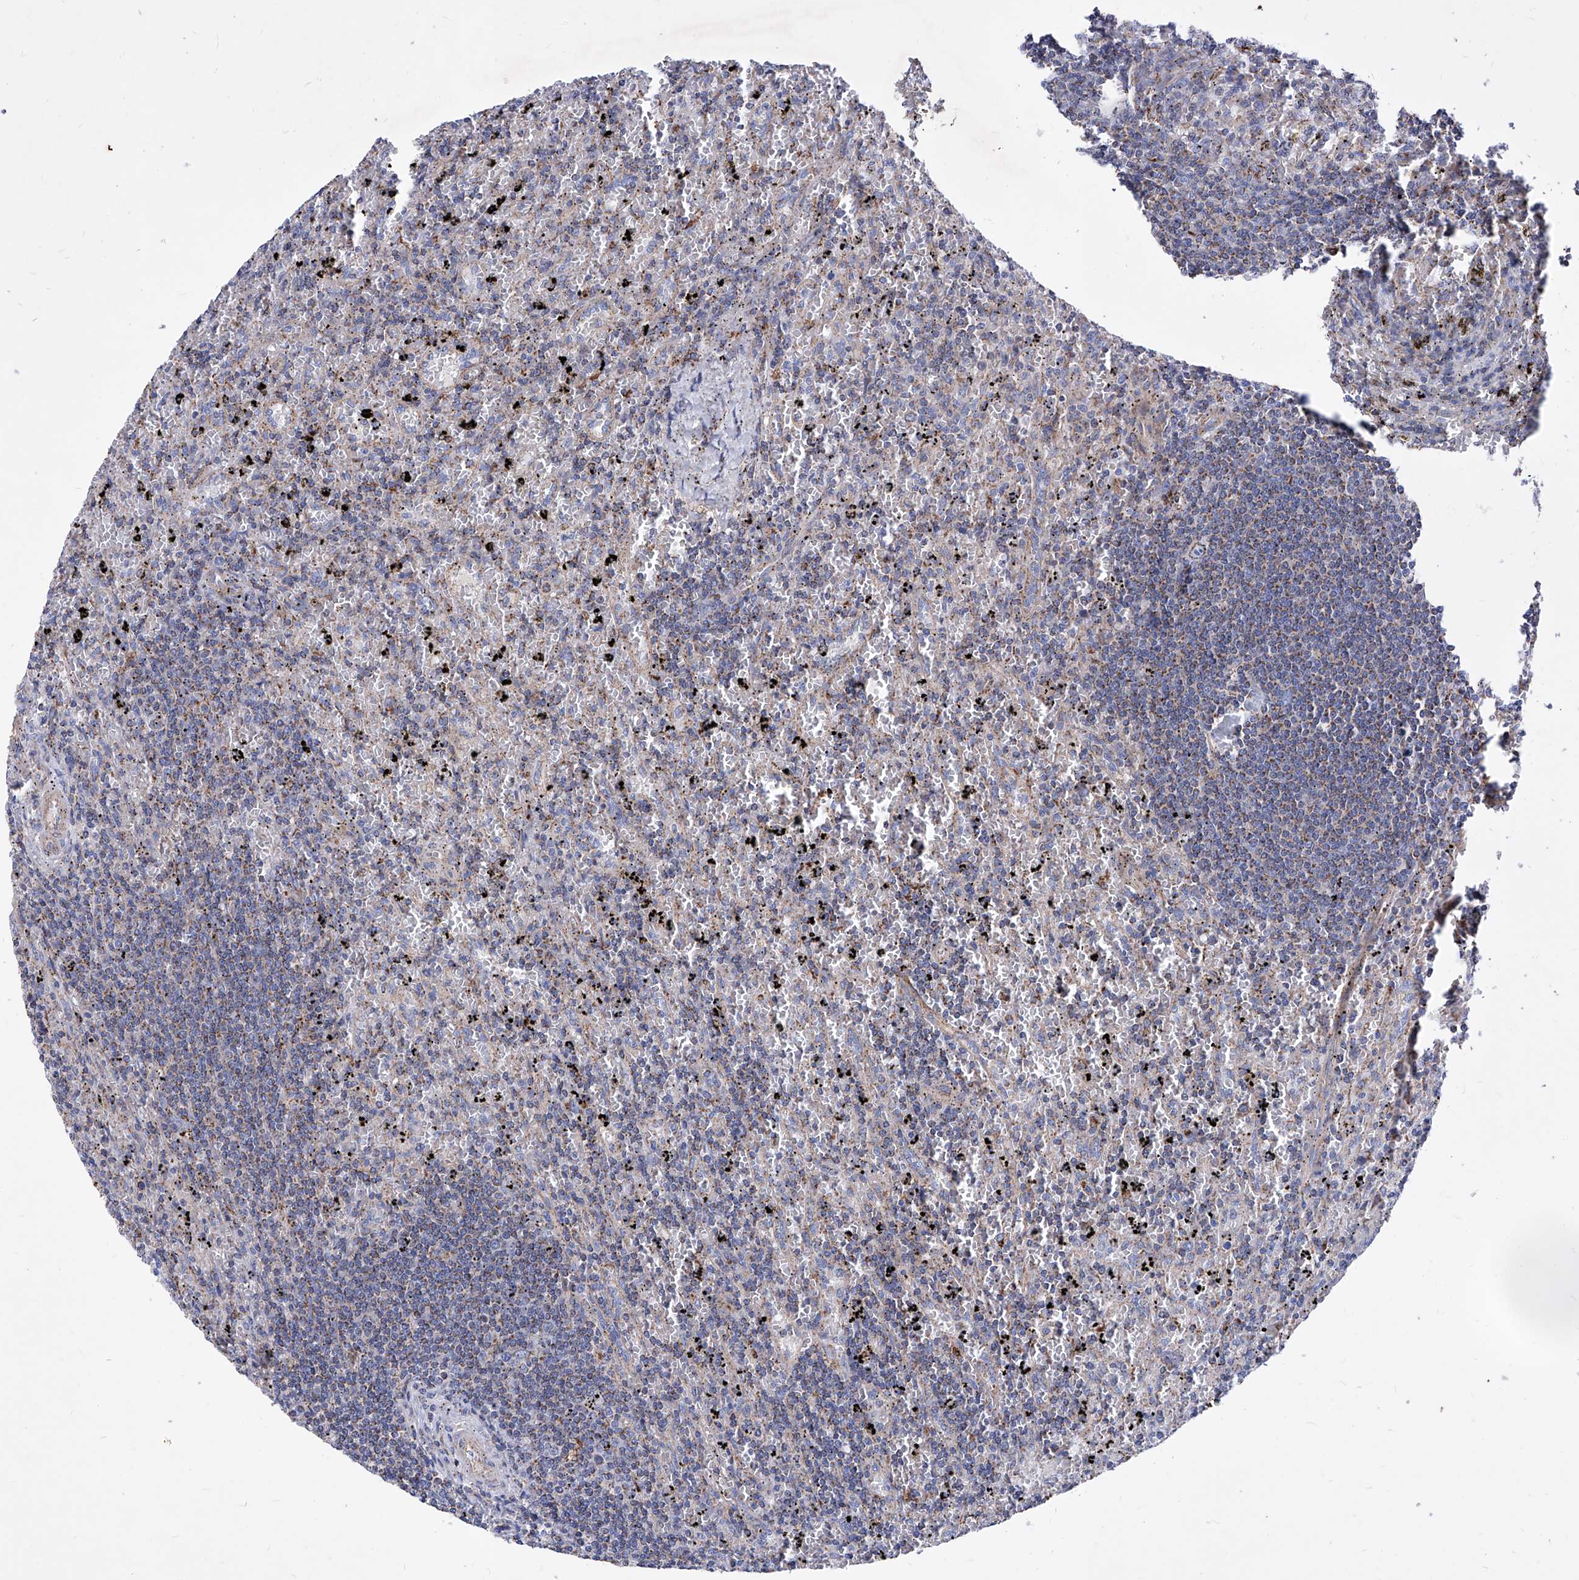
{"staining": {"intensity": "weak", "quantity": ">75%", "location": "cytoplasmic/membranous"}, "tissue": "lymphoma", "cell_type": "Tumor cells", "image_type": "cancer", "snomed": [{"axis": "morphology", "description": "Malignant lymphoma, non-Hodgkin's type, Low grade"}, {"axis": "topography", "description": "Spleen"}], "caption": "Brown immunohistochemical staining in human malignant lymphoma, non-Hodgkin's type (low-grade) reveals weak cytoplasmic/membranous staining in approximately >75% of tumor cells.", "gene": "HRNR", "patient": {"sex": "male", "age": 76}}